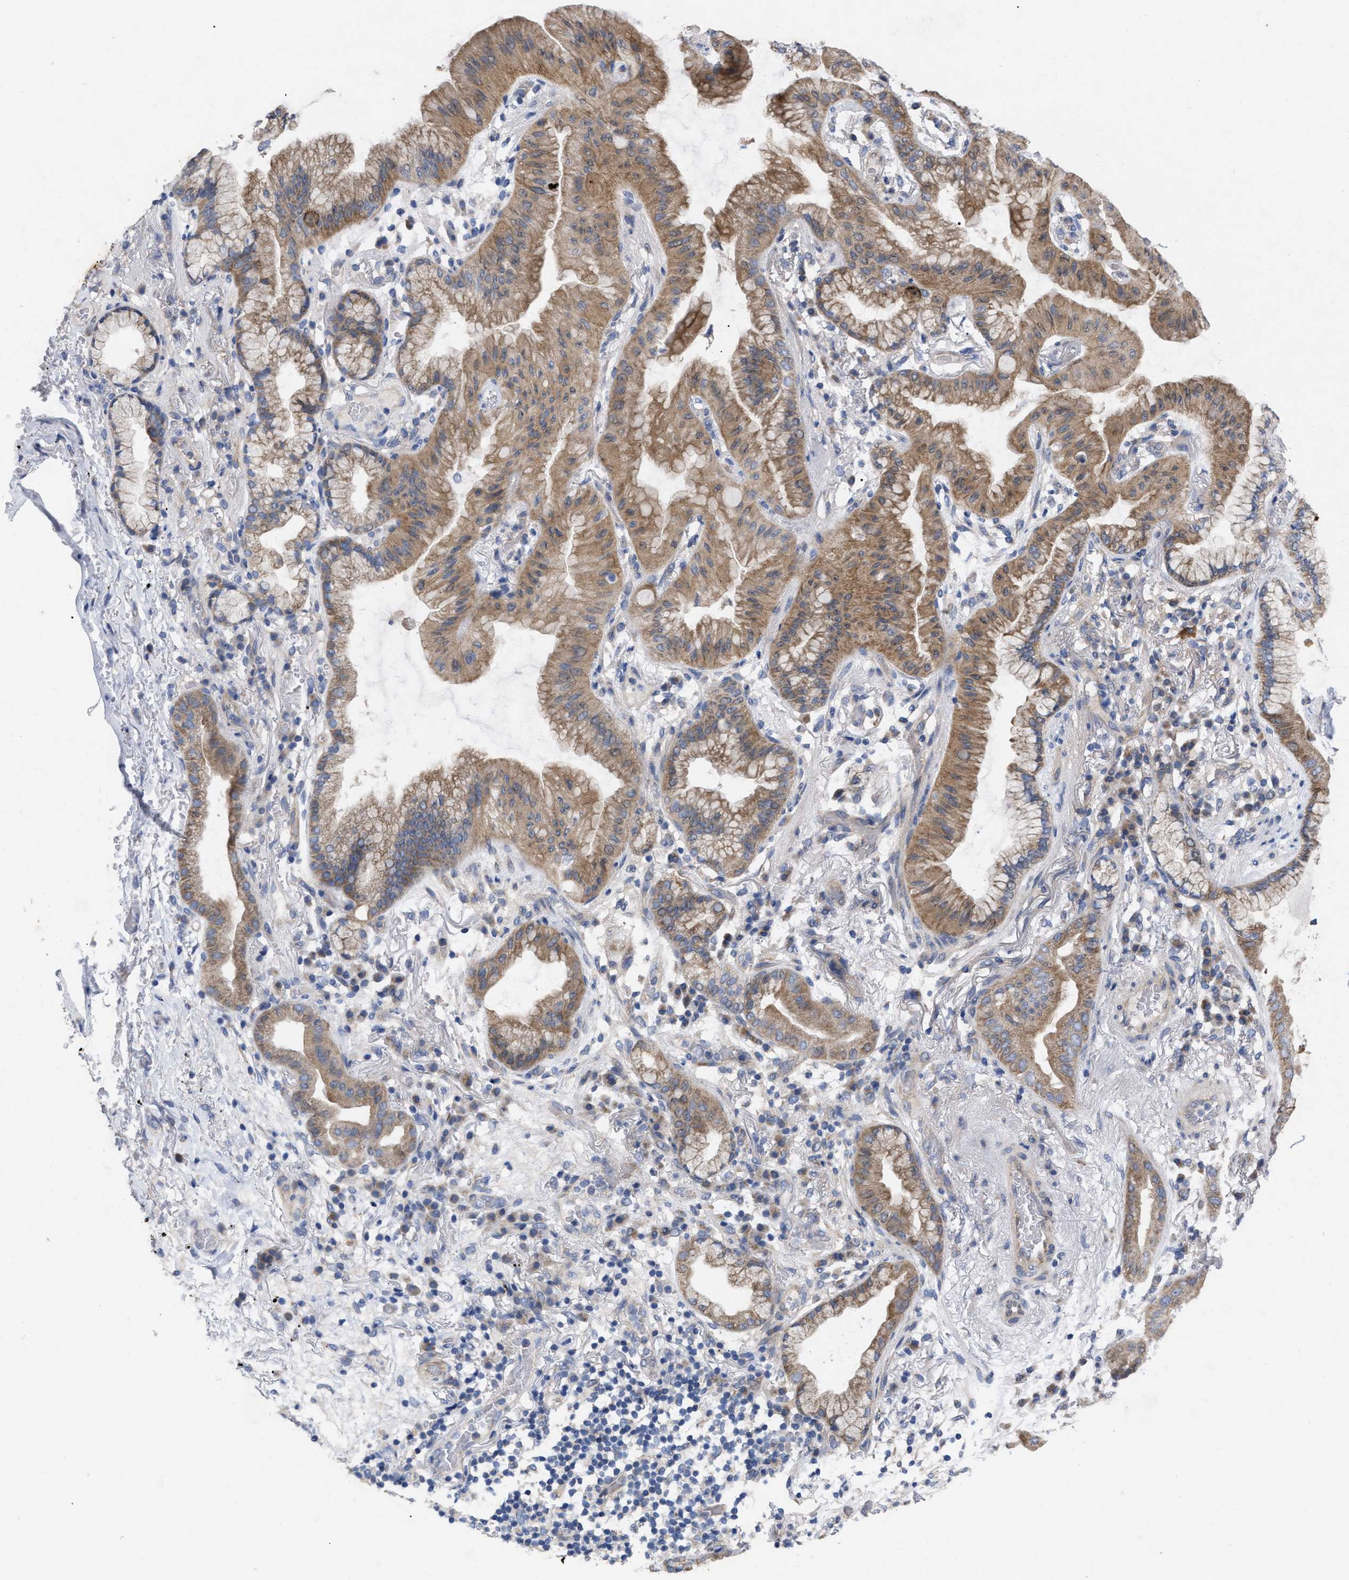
{"staining": {"intensity": "moderate", "quantity": ">75%", "location": "cytoplasmic/membranous"}, "tissue": "lung cancer", "cell_type": "Tumor cells", "image_type": "cancer", "snomed": [{"axis": "morphology", "description": "Normal tissue, NOS"}, {"axis": "morphology", "description": "Adenocarcinoma, NOS"}, {"axis": "topography", "description": "Bronchus"}, {"axis": "topography", "description": "Lung"}], "caption": "High-magnification brightfield microscopy of lung cancer (adenocarcinoma) stained with DAB (3,3'-diaminobenzidine) (brown) and counterstained with hematoxylin (blue). tumor cells exhibit moderate cytoplasmic/membranous positivity is present in about>75% of cells.", "gene": "VIP", "patient": {"sex": "female", "age": 70}}